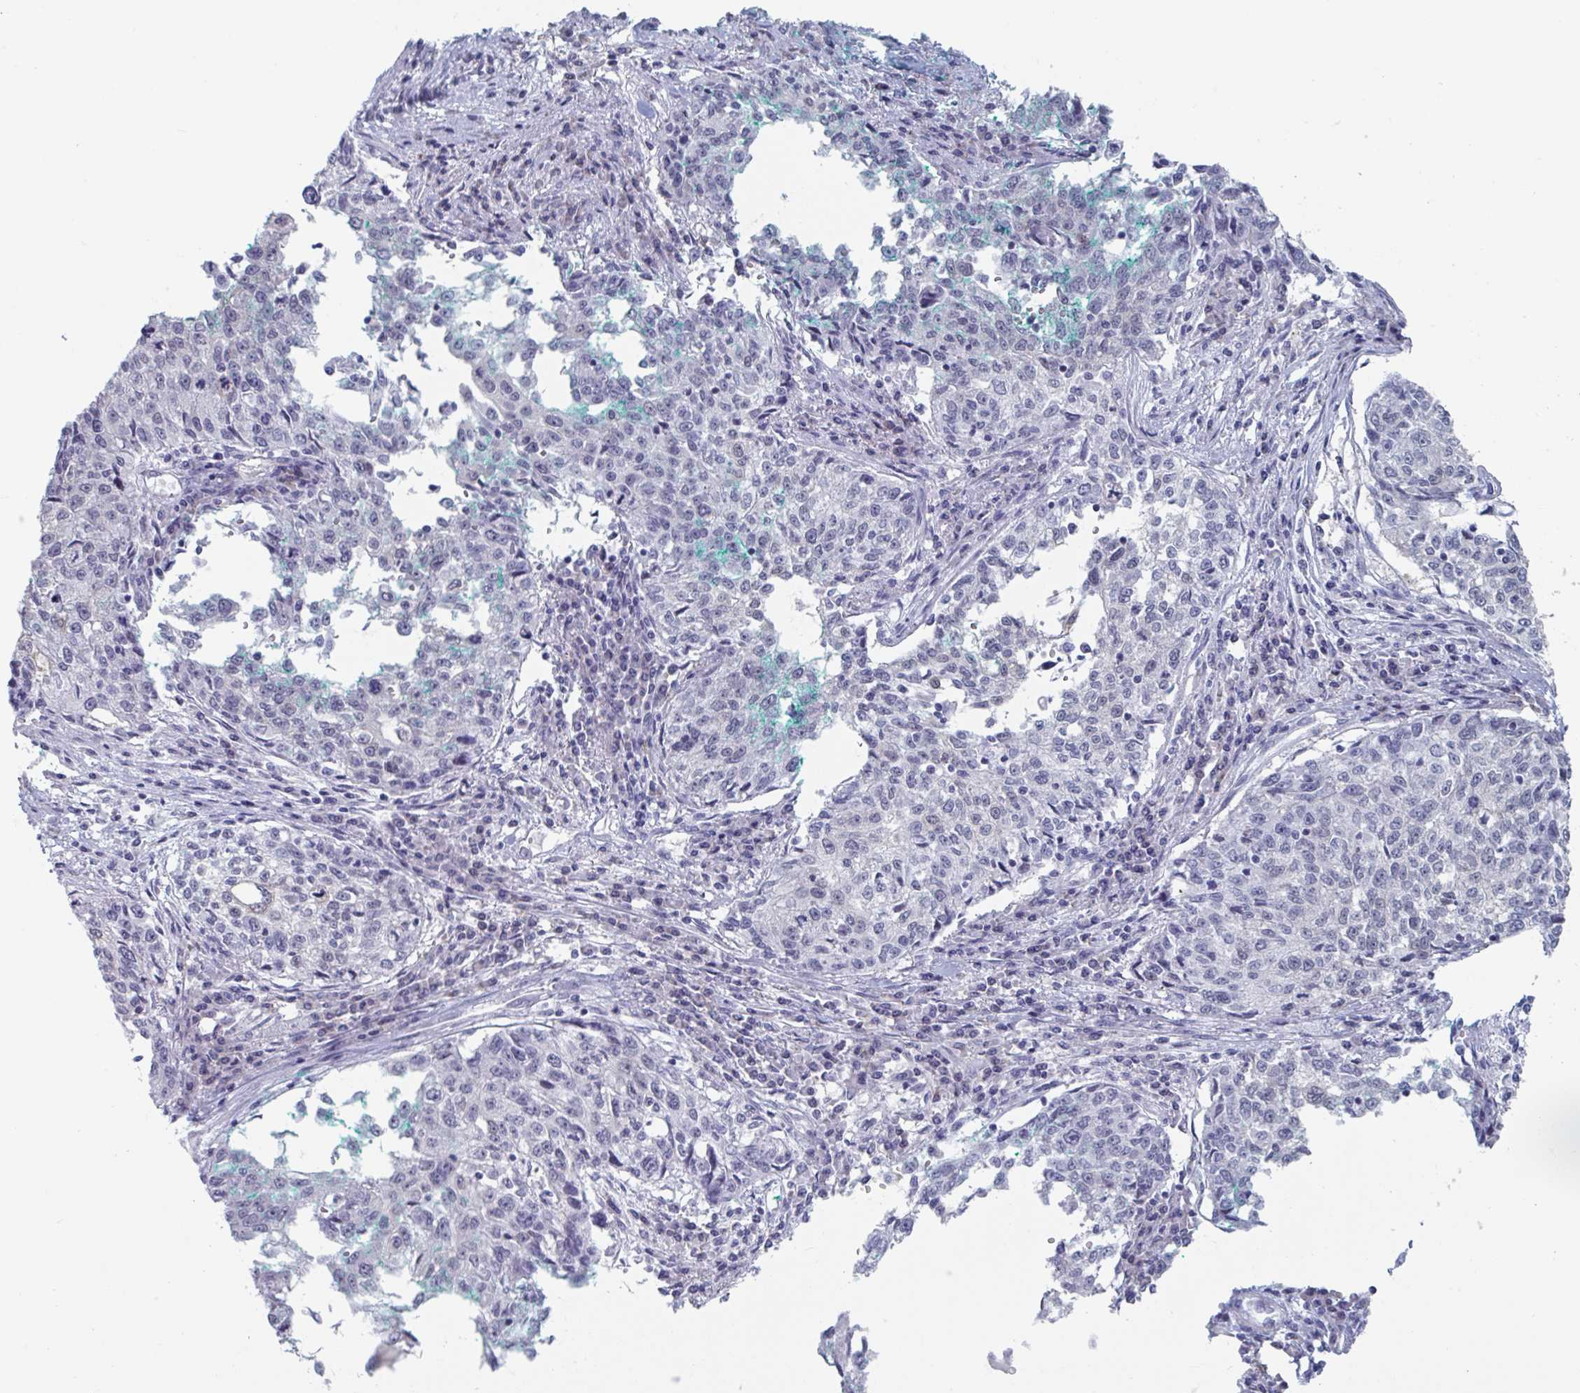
{"staining": {"intensity": "negative", "quantity": "none", "location": "none"}, "tissue": "cervical cancer", "cell_type": "Tumor cells", "image_type": "cancer", "snomed": [{"axis": "morphology", "description": "Squamous cell carcinoma, NOS"}, {"axis": "topography", "description": "Cervix"}], "caption": "This is an IHC micrograph of squamous cell carcinoma (cervical). There is no expression in tumor cells.", "gene": "FOXA1", "patient": {"sex": "female", "age": 57}}